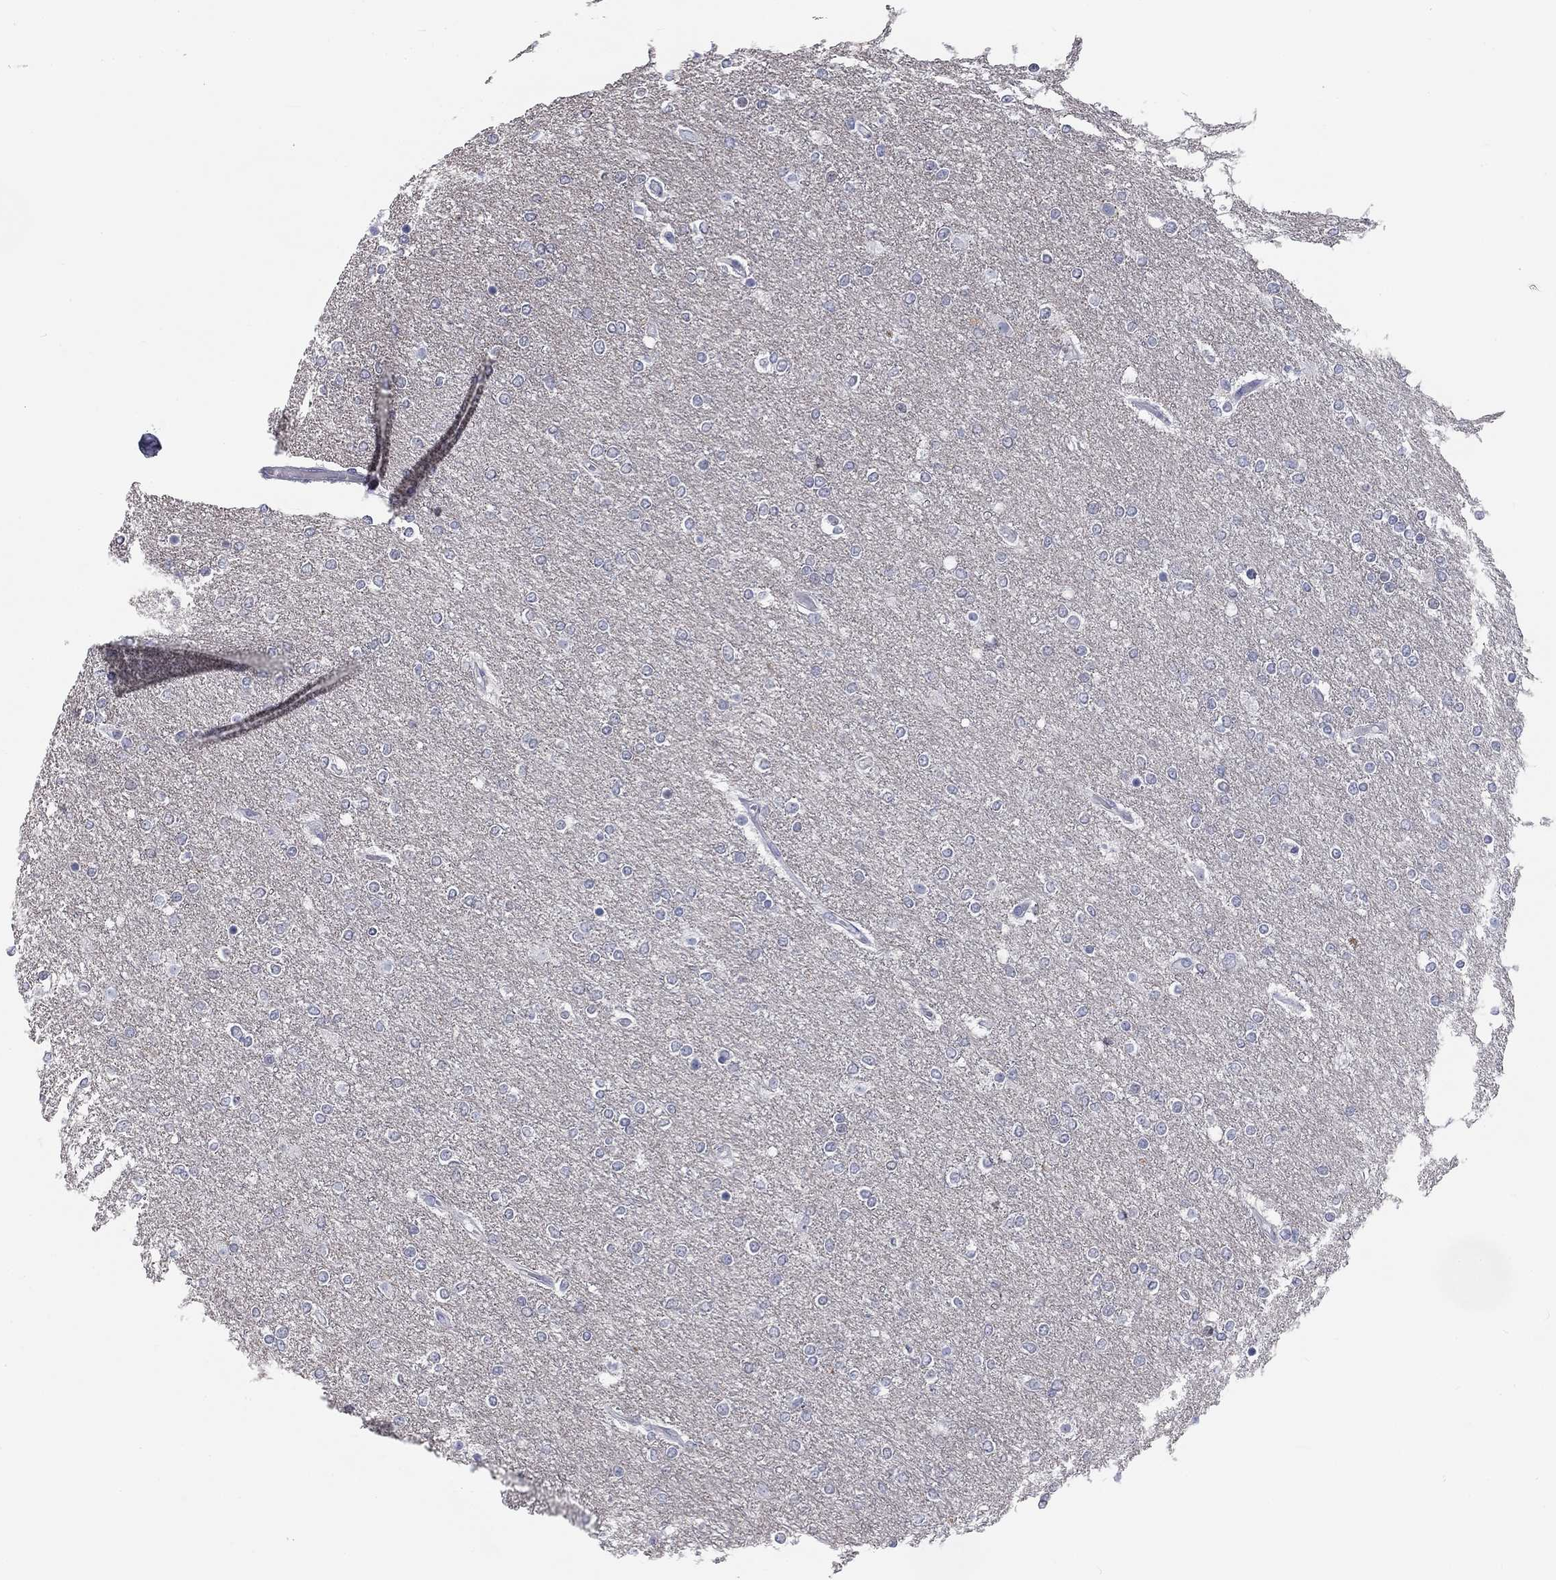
{"staining": {"intensity": "negative", "quantity": "none", "location": "none"}, "tissue": "glioma", "cell_type": "Tumor cells", "image_type": "cancer", "snomed": [{"axis": "morphology", "description": "Glioma, malignant, High grade"}, {"axis": "topography", "description": "Brain"}], "caption": "A high-resolution image shows immunohistochemistry staining of glioma, which displays no significant expression in tumor cells.", "gene": "CALB1", "patient": {"sex": "female", "age": 61}}